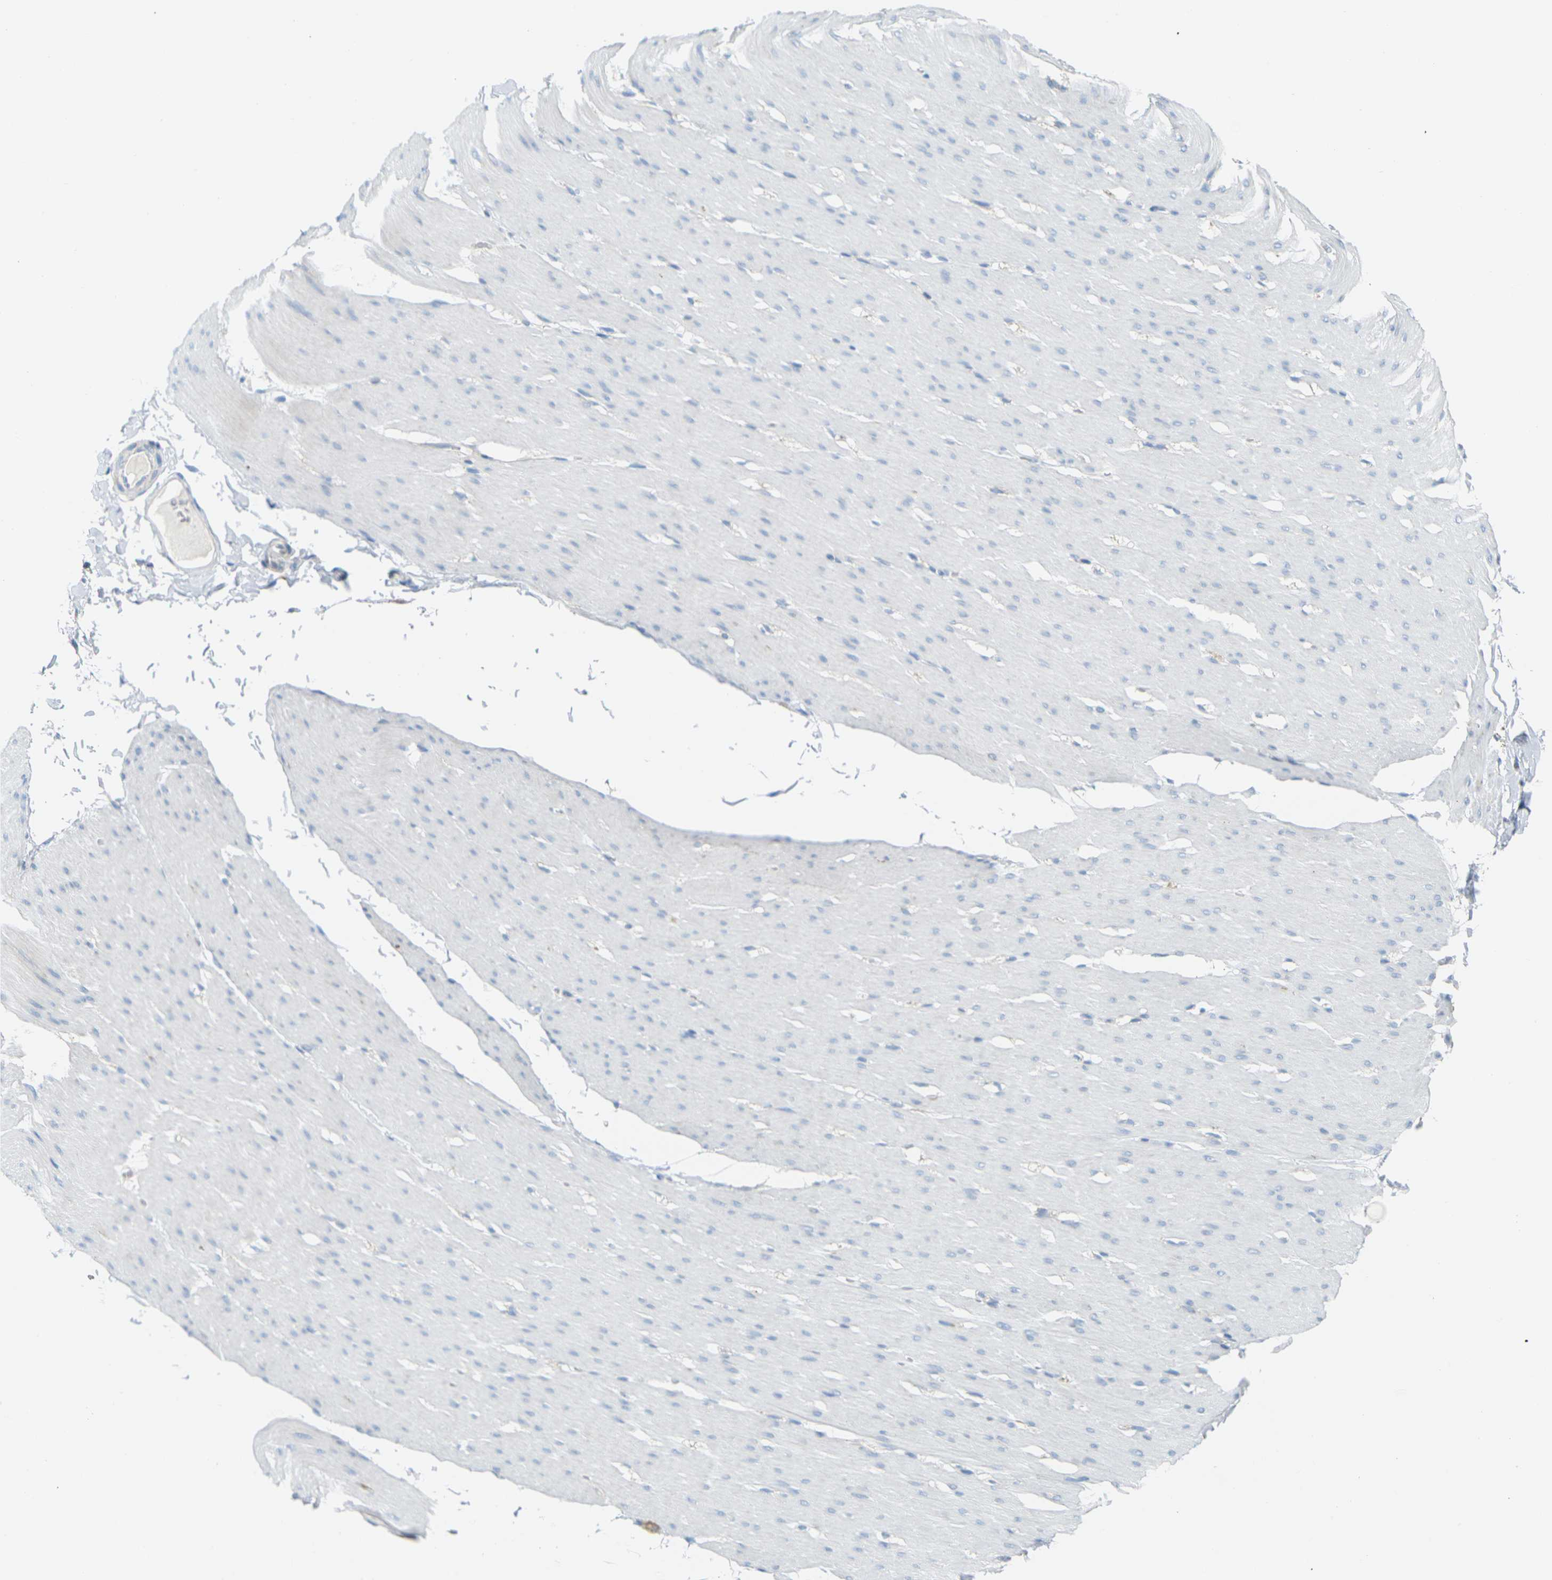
{"staining": {"intensity": "negative", "quantity": "none", "location": "none"}, "tissue": "smooth muscle", "cell_type": "Smooth muscle cells", "image_type": "normal", "snomed": [{"axis": "morphology", "description": "Normal tissue, NOS"}, {"axis": "topography", "description": "Smooth muscle"}, {"axis": "topography", "description": "Colon"}], "caption": "A micrograph of human smooth muscle is negative for staining in smooth muscle cells. (DAB (3,3'-diaminobenzidine) immunohistochemistry (IHC) visualized using brightfield microscopy, high magnification).", "gene": "PARD6B", "patient": {"sex": "male", "age": 67}}